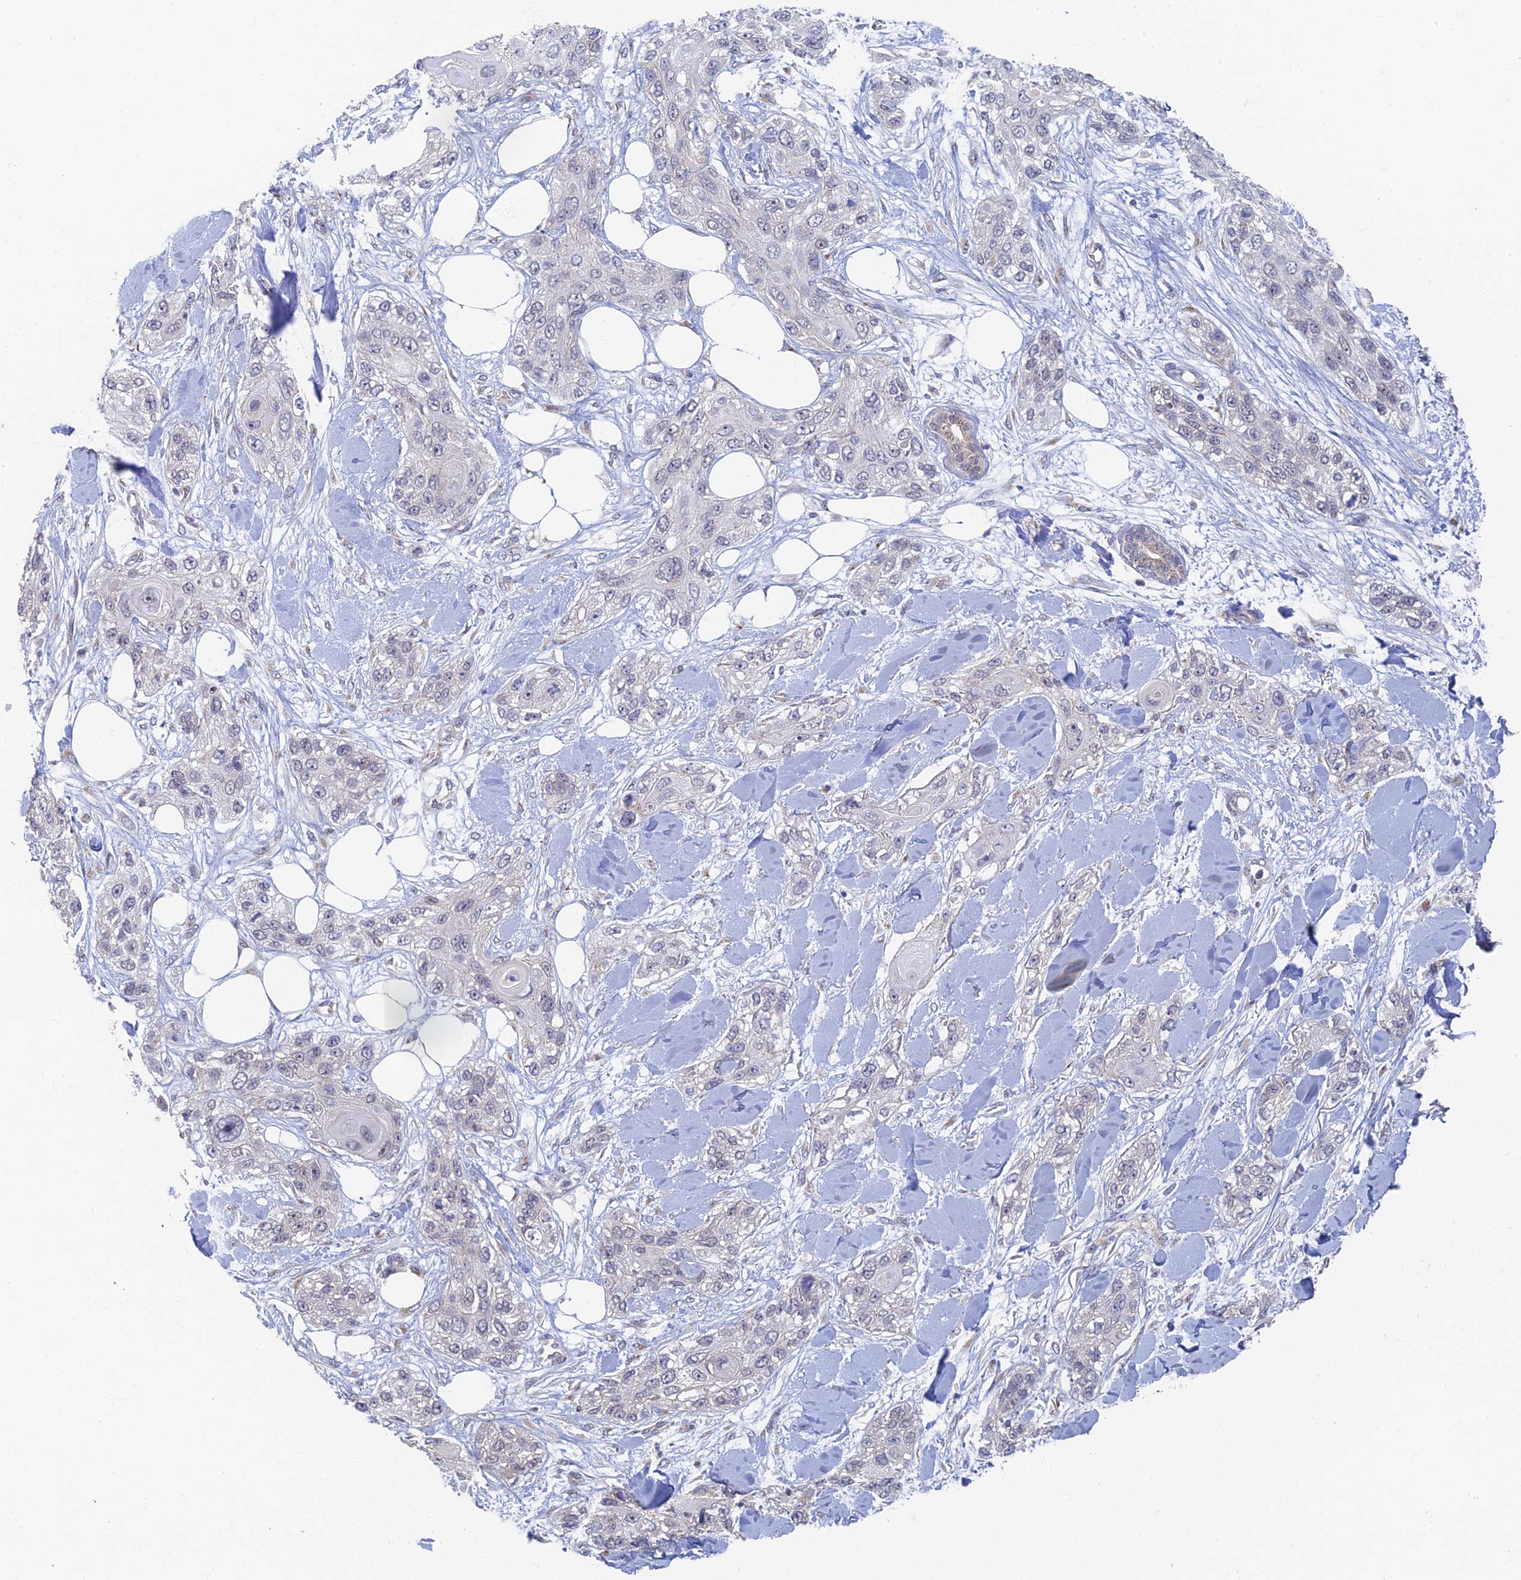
{"staining": {"intensity": "negative", "quantity": "none", "location": "none"}, "tissue": "skin cancer", "cell_type": "Tumor cells", "image_type": "cancer", "snomed": [{"axis": "morphology", "description": "Normal tissue, NOS"}, {"axis": "morphology", "description": "Squamous cell carcinoma, NOS"}, {"axis": "topography", "description": "Skin"}], "caption": "This is an IHC micrograph of human skin cancer. There is no positivity in tumor cells.", "gene": "GPATCH1", "patient": {"sex": "male", "age": 72}}